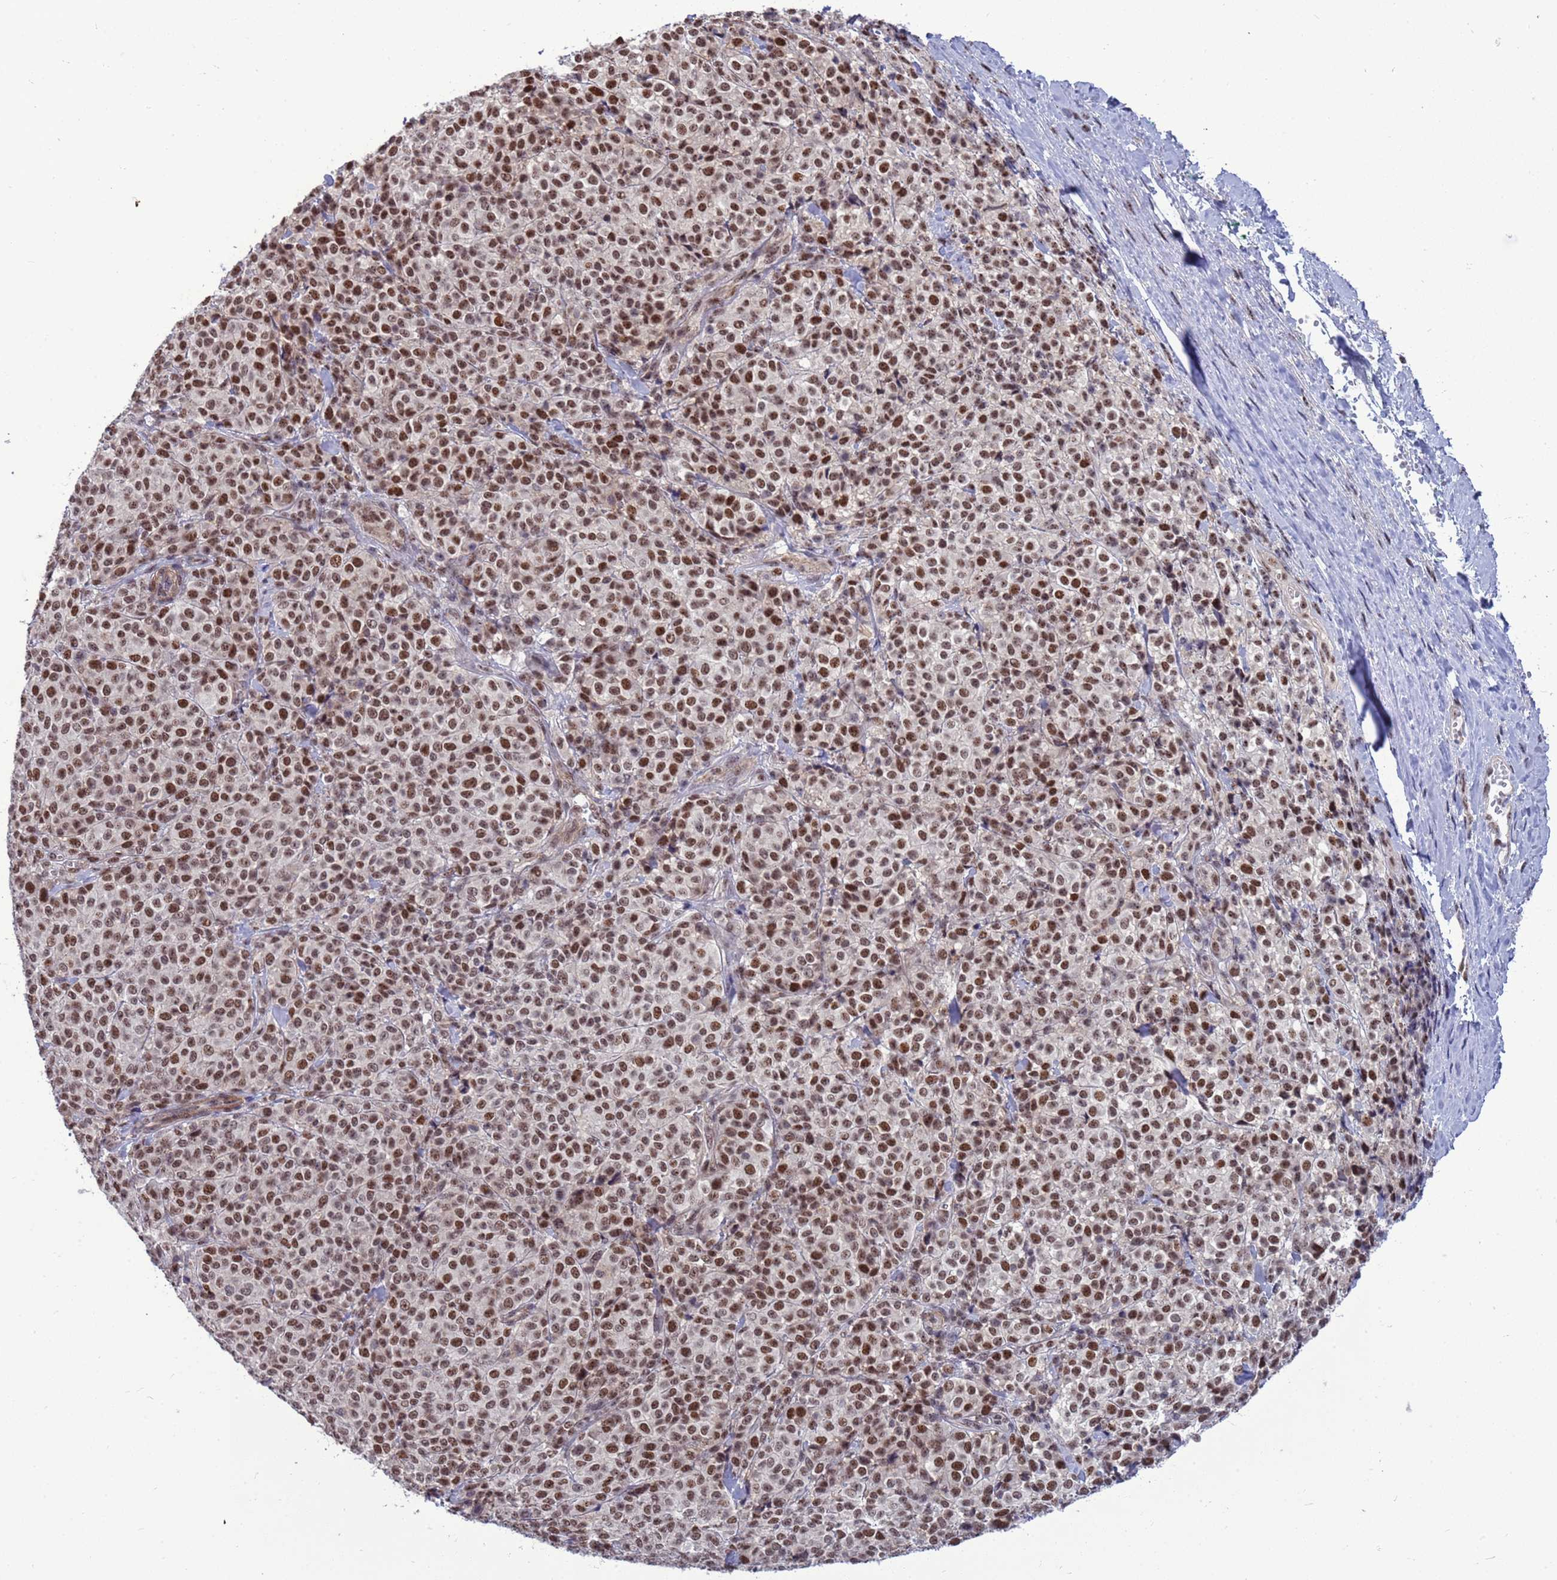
{"staining": {"intensity": "strong", "quantity": ">75%", "location": "nuclear"}, "tissue": "melanoma", "cell_type": "Tumor cells", "image_type": "cancer", "snomed": [{"axis": "morphology", "description": "Normal tissue, NOS"}, {"axis": "morphology", "description": "Malignant melanoma, NOS"}, {"axis": "topography", "description": "Skin"}], "caption": "Malignant melanoma was stained to show a protein in brown. There is high levels of strong nuclear expression in about >75% of tumor cells. The staining was performed using DAB to visualize the protein expression in brown, while the nuclei were stained in blue with hematoxylin (Magnification: 20x).", "gene": "NSL1", "patient": {"sex": "female", "age": 34}}